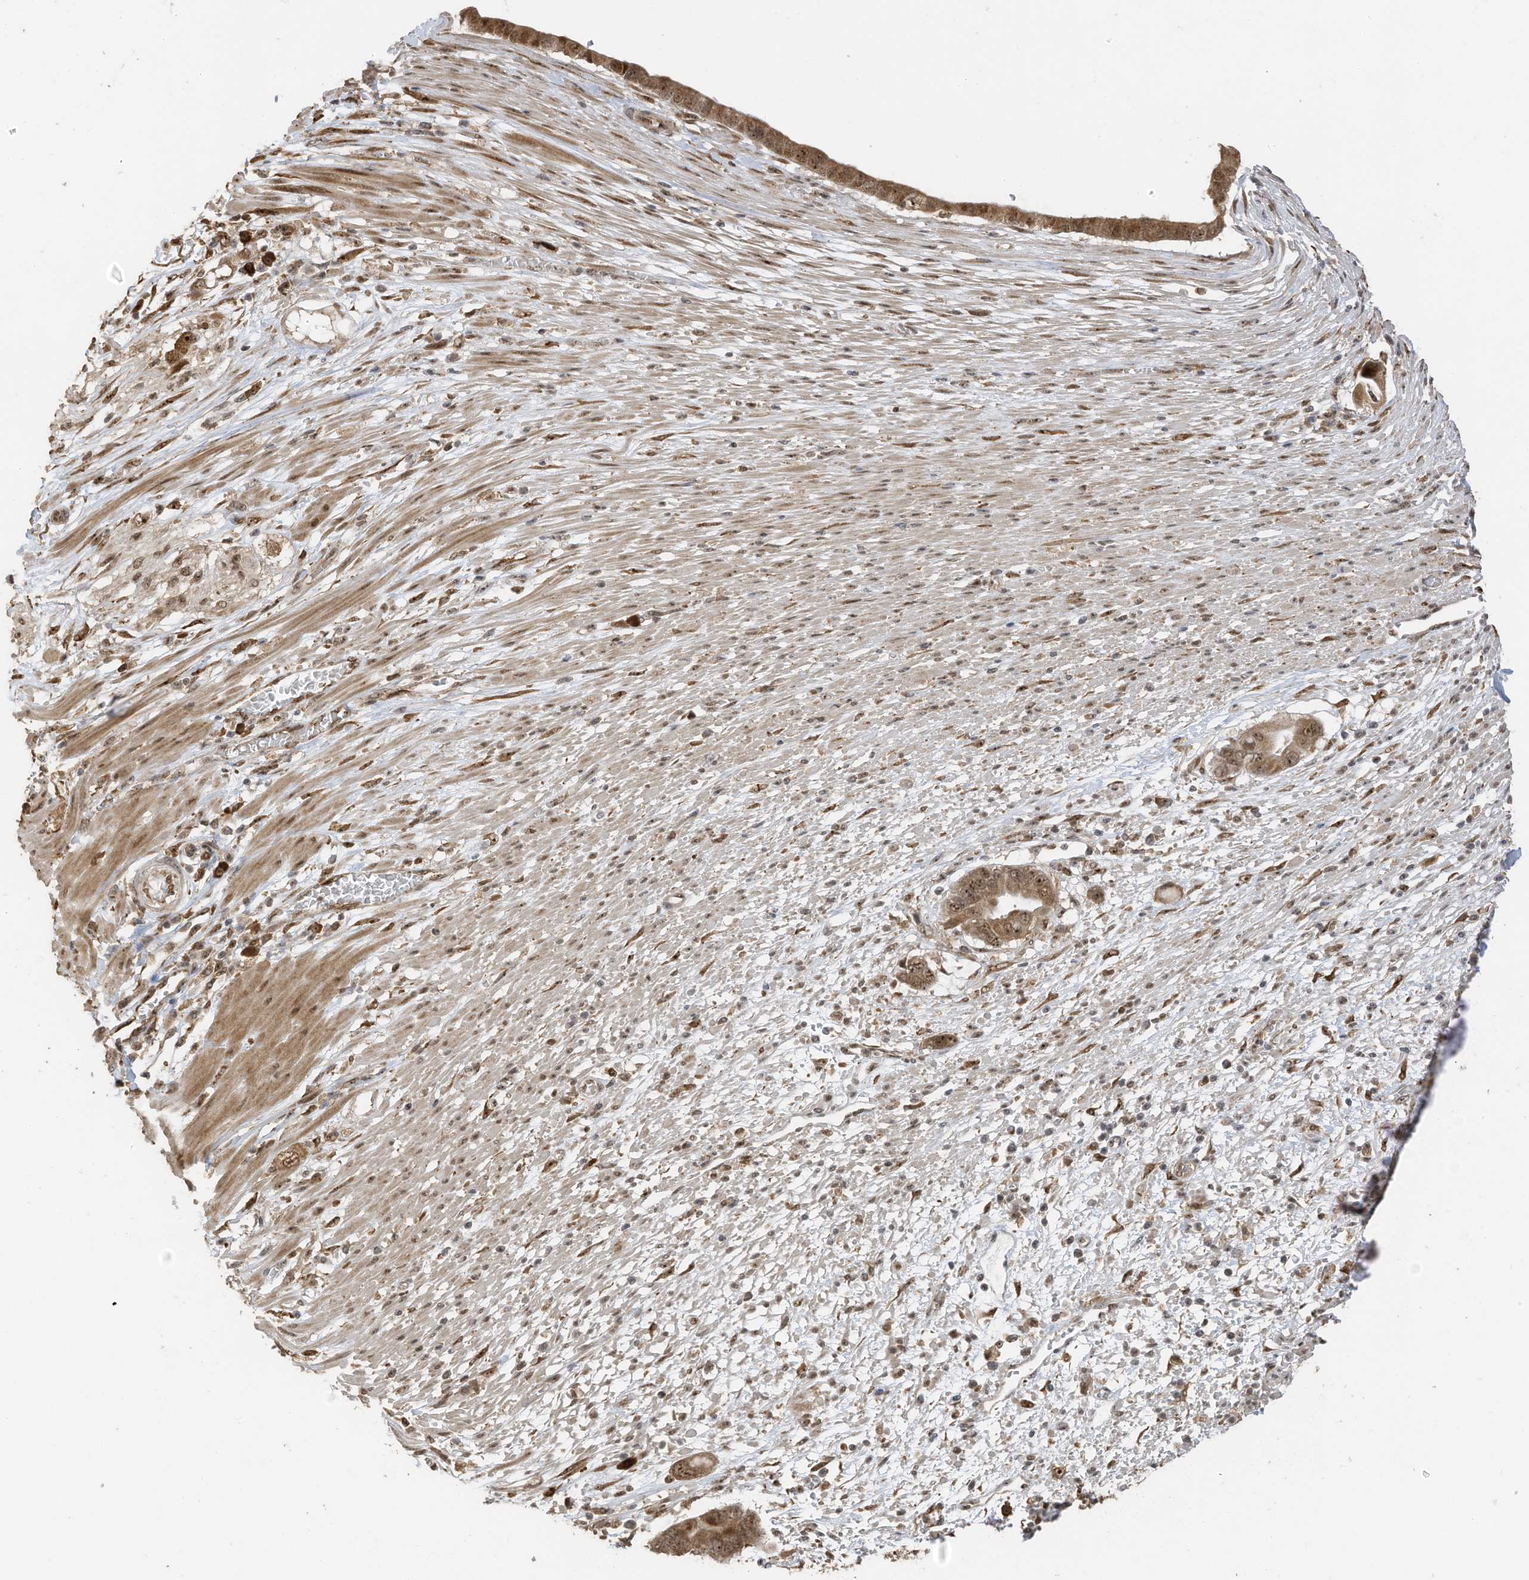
{"staining": {"intensity": "moderate", "quantity": ">75%", "location": "cytoplasmic/membranous,nuclear"}, "tissue": "pancreatic cancer", "cell_type": "Tumor cells", "image_type": "cancer", "snomed": [{"axis": "morphology", "description": "Adenocarcinoma, NOS"}, {"axis": "topography", "description": "Pancreas"}], "caption": "Pancreatic adenocarcinoma was stained to show a protein in brown. There is medium levels of moderate cytoplasmic/membranous and nuclear positivity in about >75% of tumor cells. Immunohistochemistry (ihc) stains the protein of interest in brown and the nuclei are stained blue.", "gene": "ERLEC1", "patient": {"sex": "male", "age": 68}}